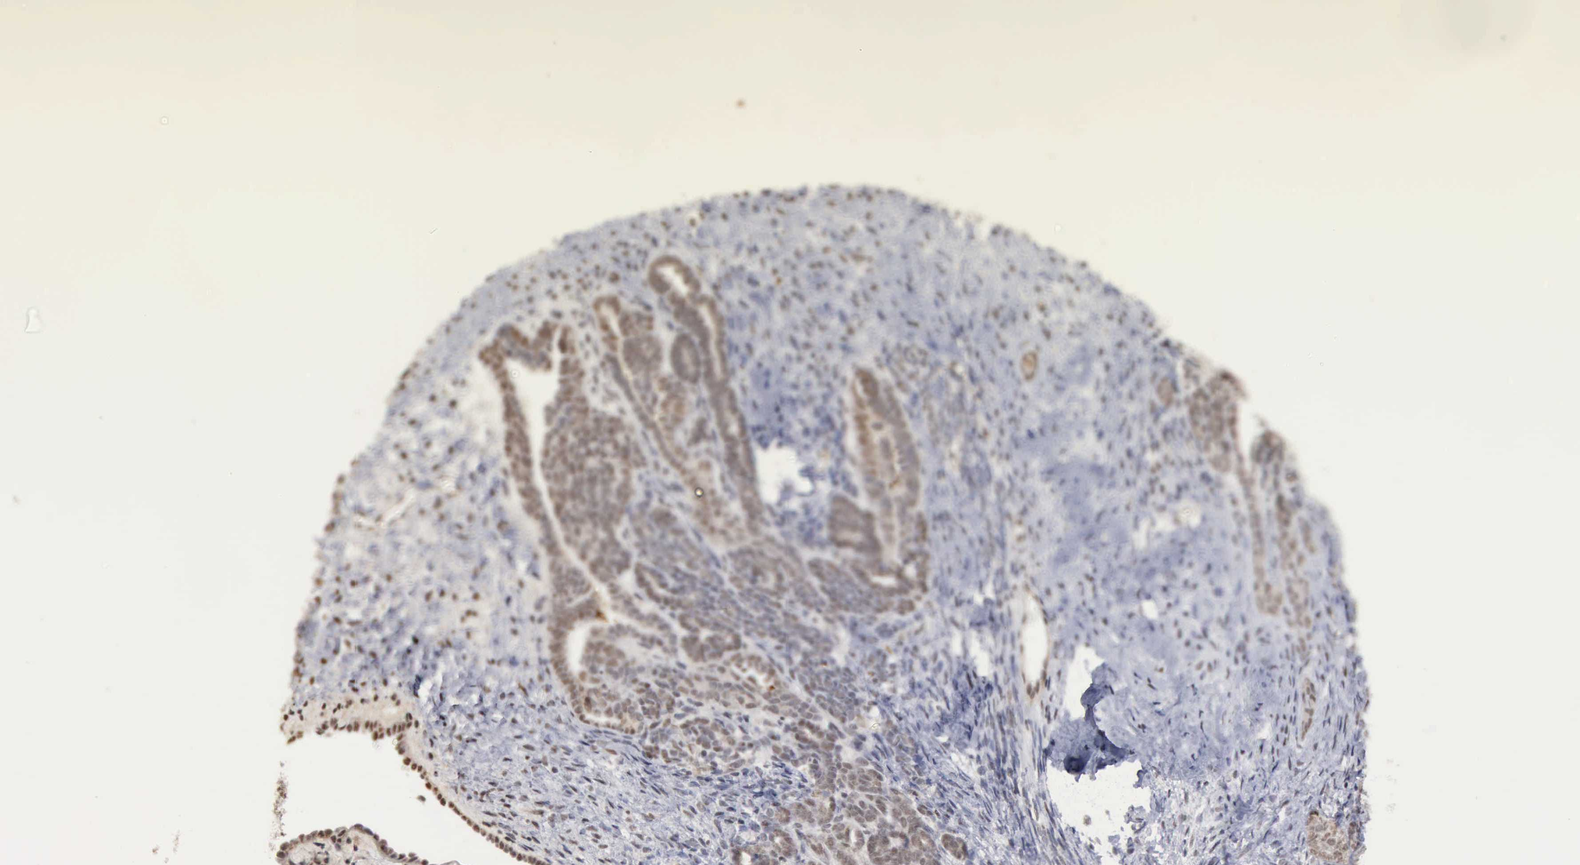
{"staining": {"intensity": "weak", "quantity": "25%-75%", "location": "cytoplasmic/membranous"}, "tissue": "endometrial cancer", "cell_type": "Tumor cells", "image_type": "cancer", "snomed": [{"axis": "morphology", "description": "Neoplasm, malignant, NOS"}, {"axis": "topography", "description": "Endometrium"}], "caption": "IHC of human neoplasm (malignant) (endometrial) displays low levels of weak cytoplasmic/membranous staining in approximately 25%-75% of tumor cells.", "gene": "CDKN2A", "patient": {"sex": "female", "age": 74}}